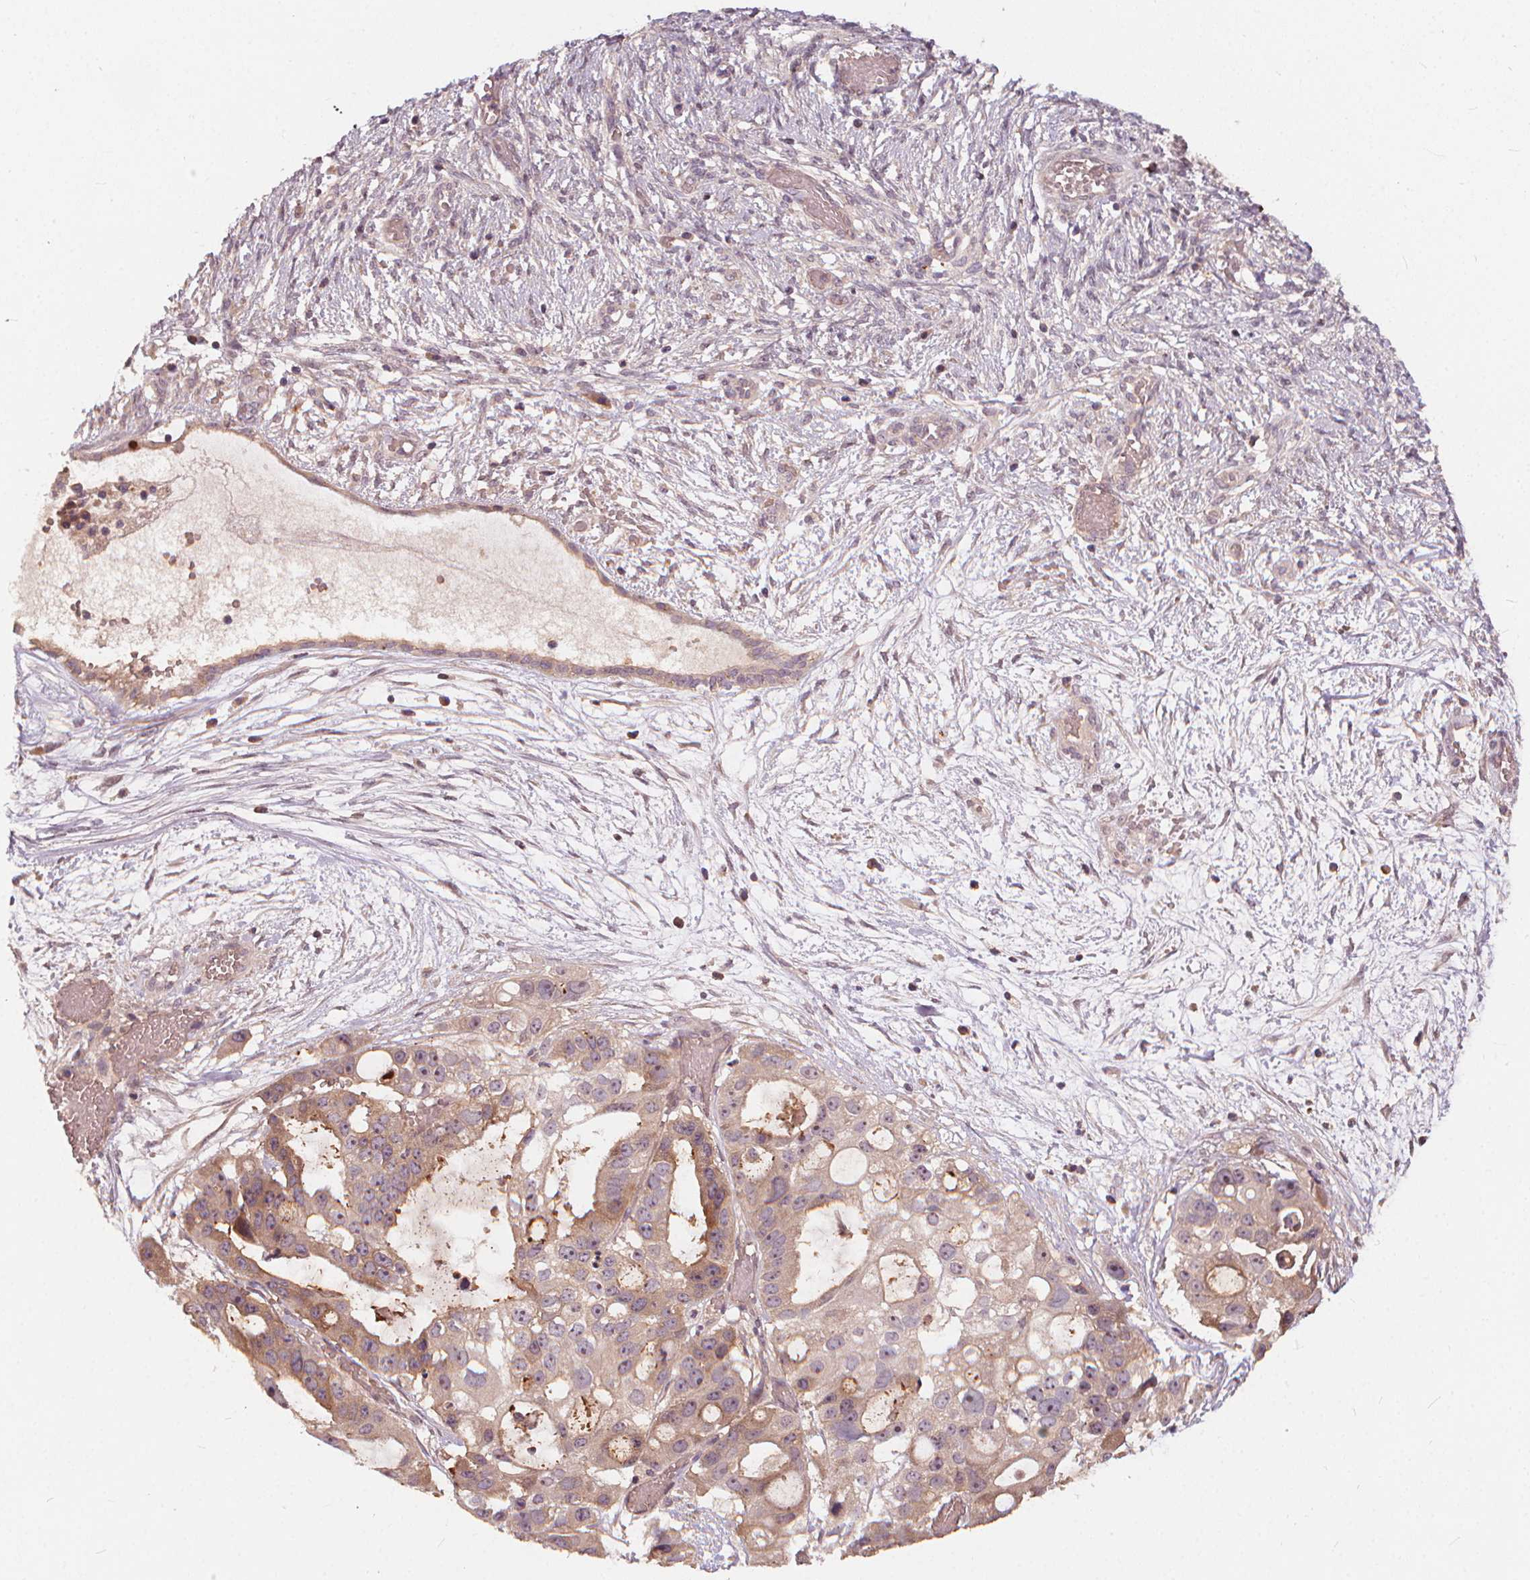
{"staining": {"intensity": "weak", "quantity": "25%-75%", "location": "cytoplasmic/membranous"}, "tissue": "ovarian cancer", "cell_type": "Tumor cells", "image_type": "cancer", "snomed": [{"axis": "morphology", "description": "Cystadenocarcinoma, serous, NOS"}, {"axis": "topography", "description": "Ovary"}], "caption": "An IHC image of neoplastic tissue is shown. Protein staining in brown shows weak cytoplasmic/membranous positivity in ovarian serous cystadenocarcinoma within tumor cells. Nuclei are stained in blue.", "gene": "IPO13", "patient": {"sex": "female", "age": 56}}